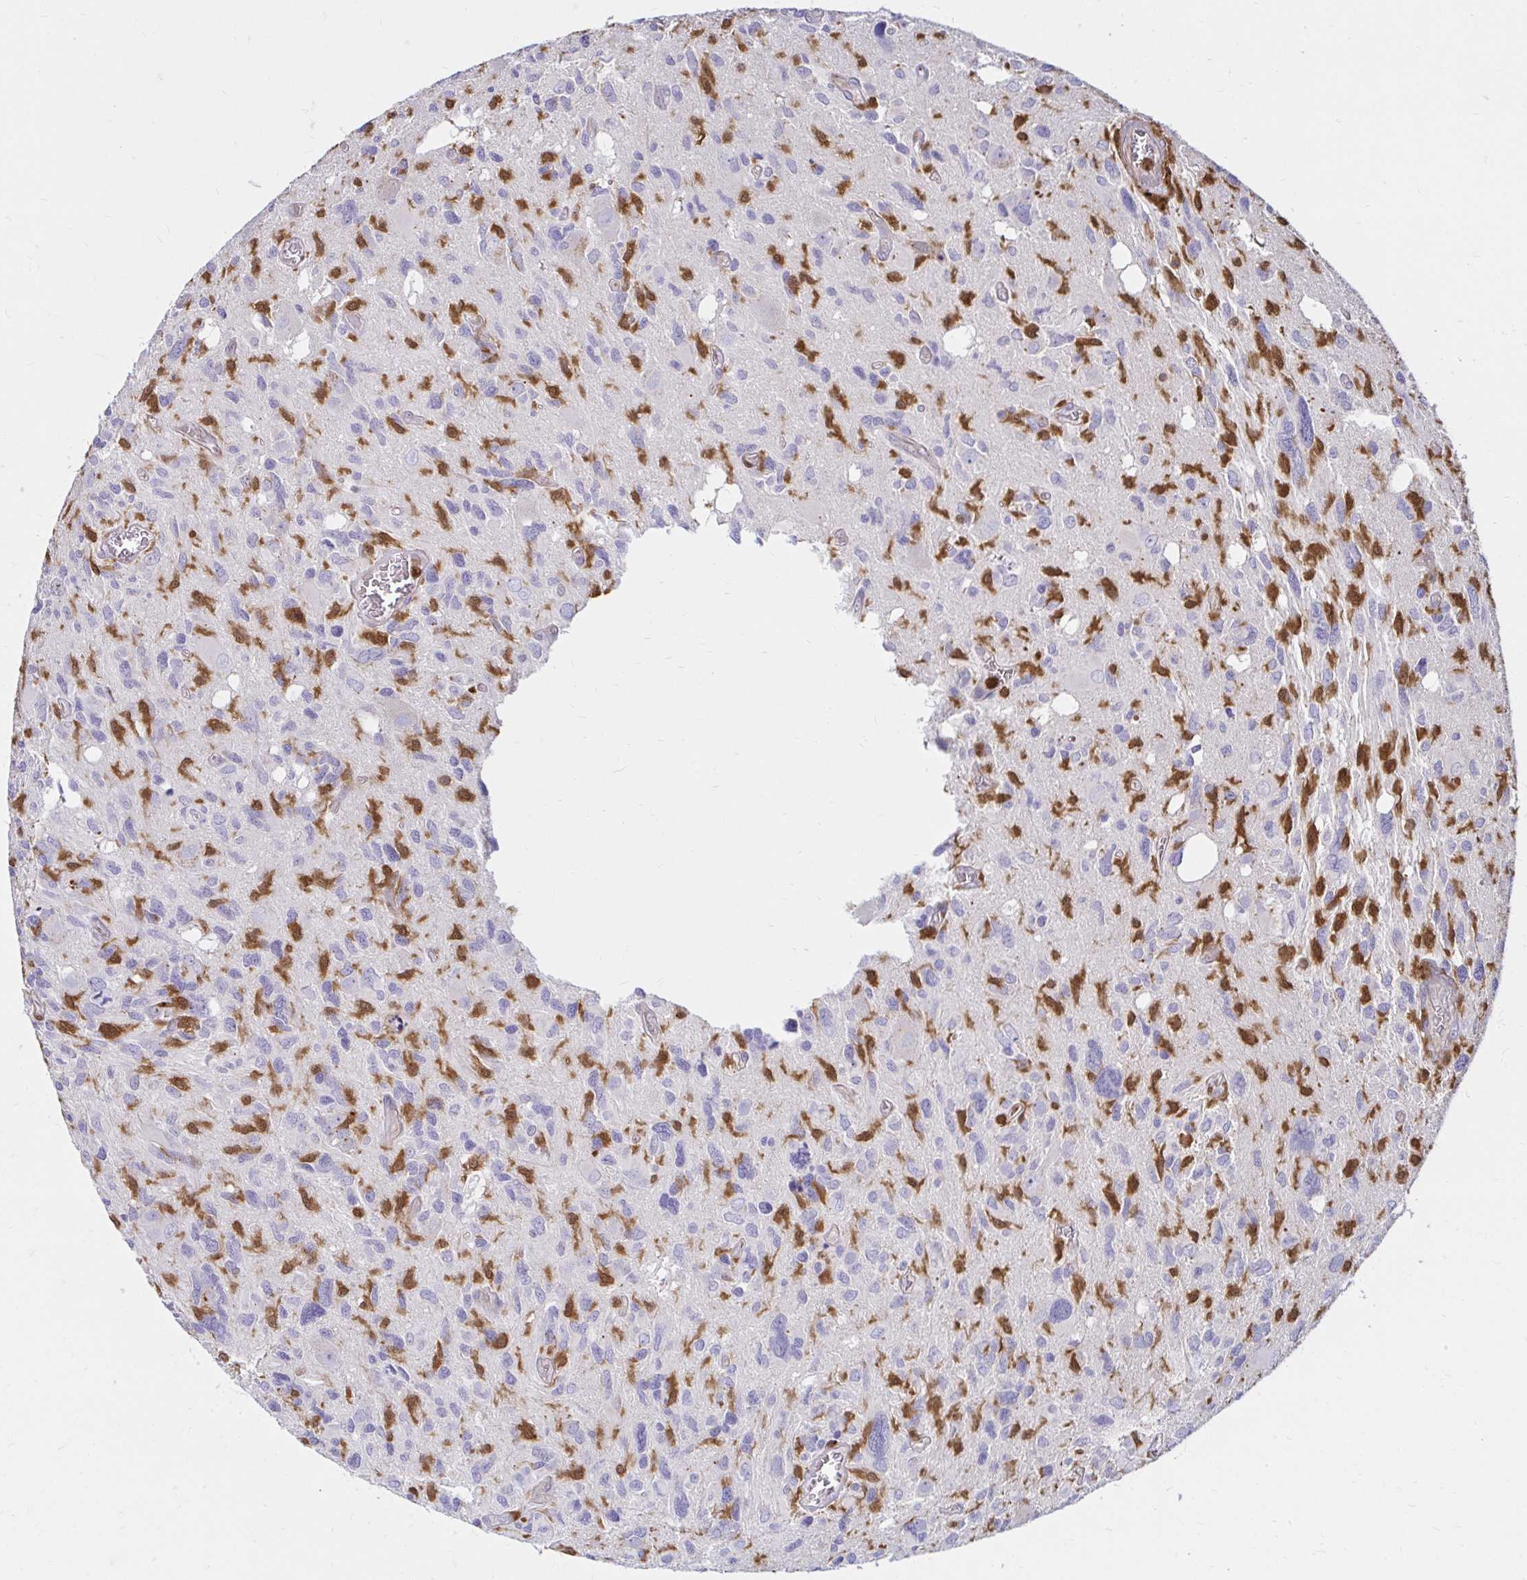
{"staining": {"intensity": "negative", "quantity": "none", "location": "none"}, "tissue": "glioma", "cell_type": "Tumor cells", "image_type": "cancer", "snomed": [{"axis": "morphology", "description": "Glioma, malignant, High grade"}, {"axis": "topography", "description": "Brain"}], "caption": "An IHC image of glioma is shown. There is no staining in tumor cells of glioma.", "gene": "PYCARD", "patient": {"sex": "male", "age": 49}}